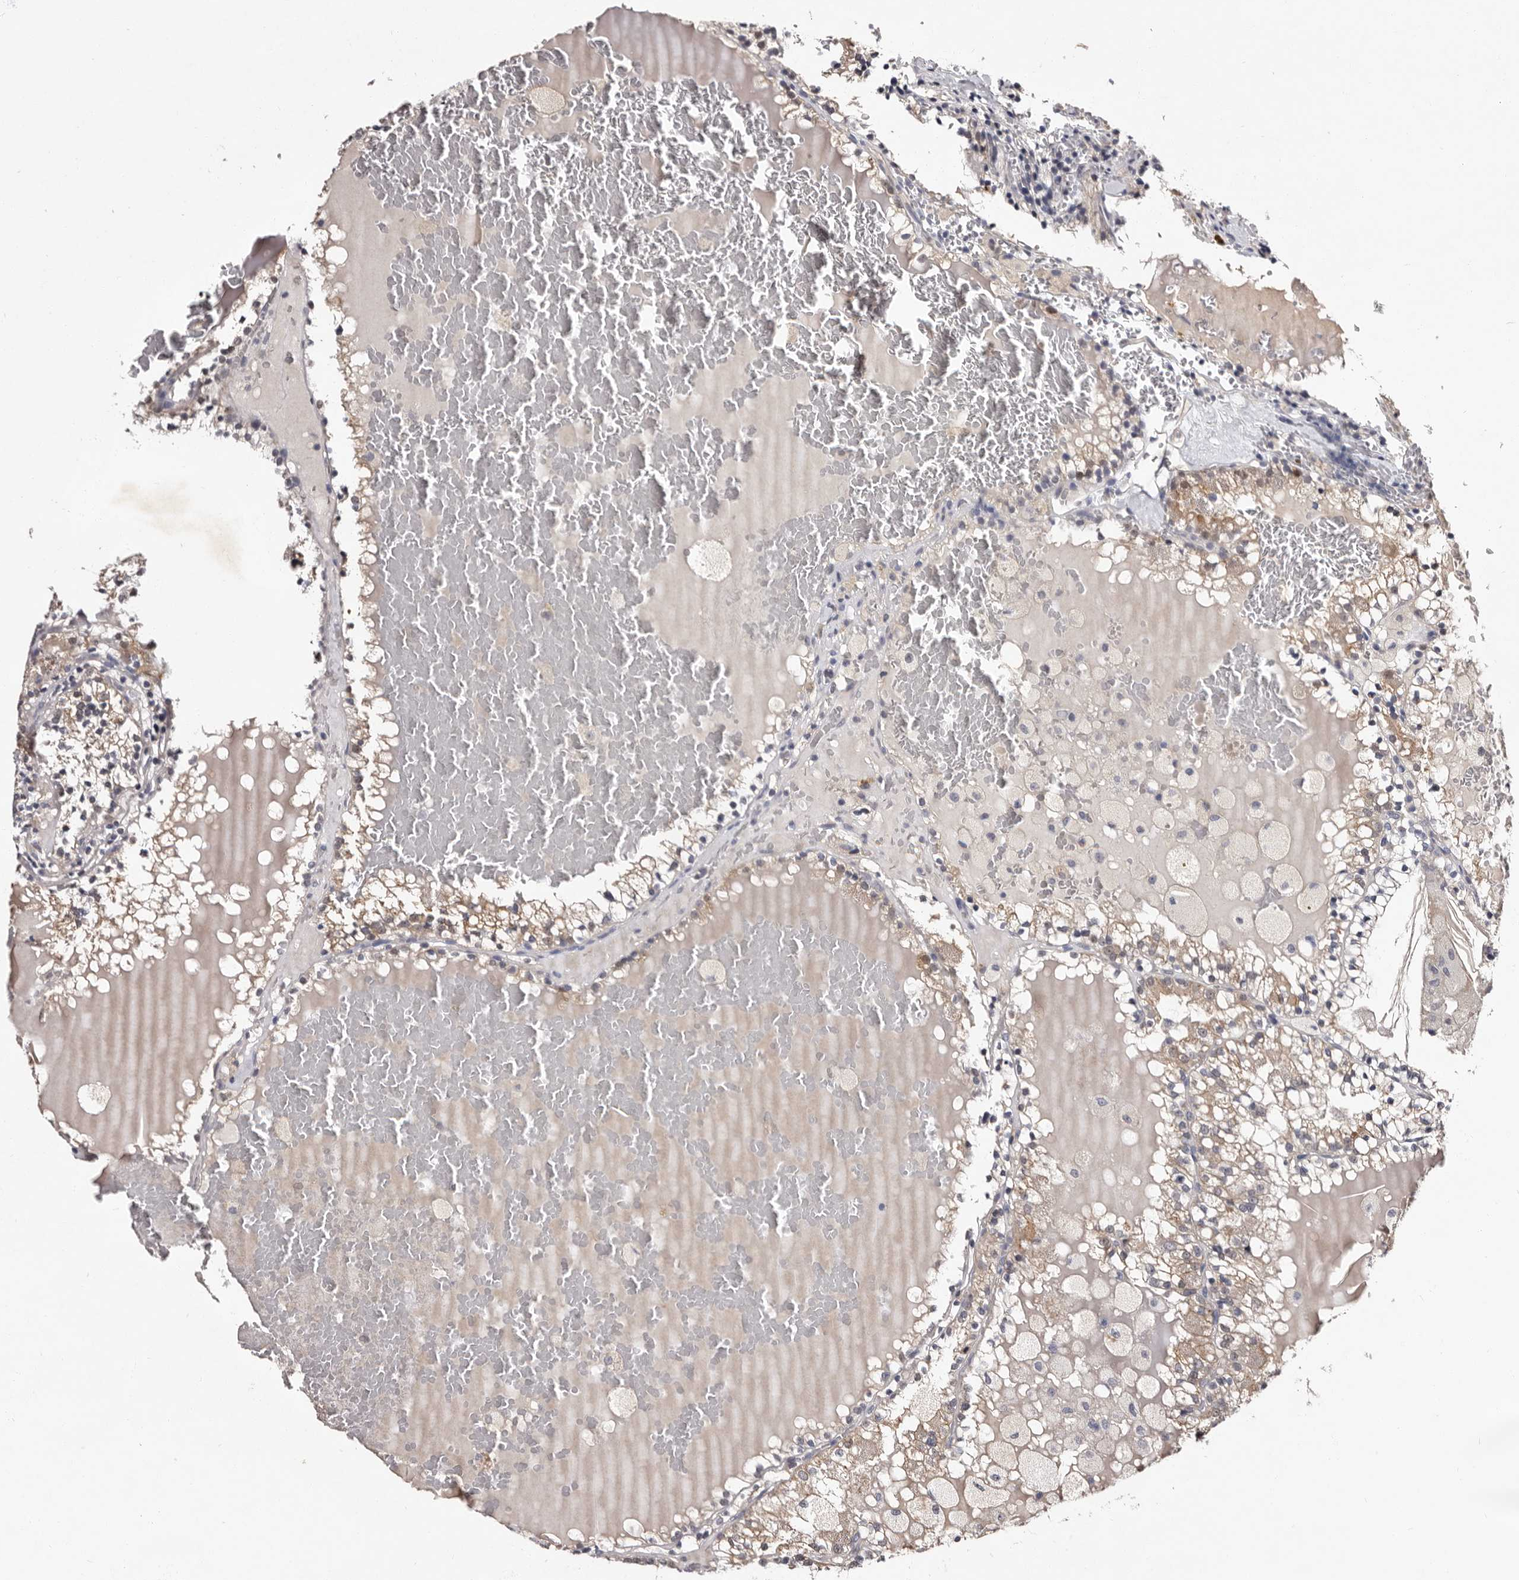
{"staining": {"intensity": "weak", "quantity": "<25%", "location": "cytoplasmic/membranous"}, "tissue": "renal cancer", "cell_type": "Tumor cells", "image_type": "cancer", "snomed": [{"axis": "morphology", "description": "Adenocarcinoma, NOS"}, {"axis": "topography", "description": "Kidney"}], "caption": "Protein analysis of renal cancer displays no significant positivity in tumor cells.", "gene": "LANCL2", "patient": {"sex": "female", "age": 56}}